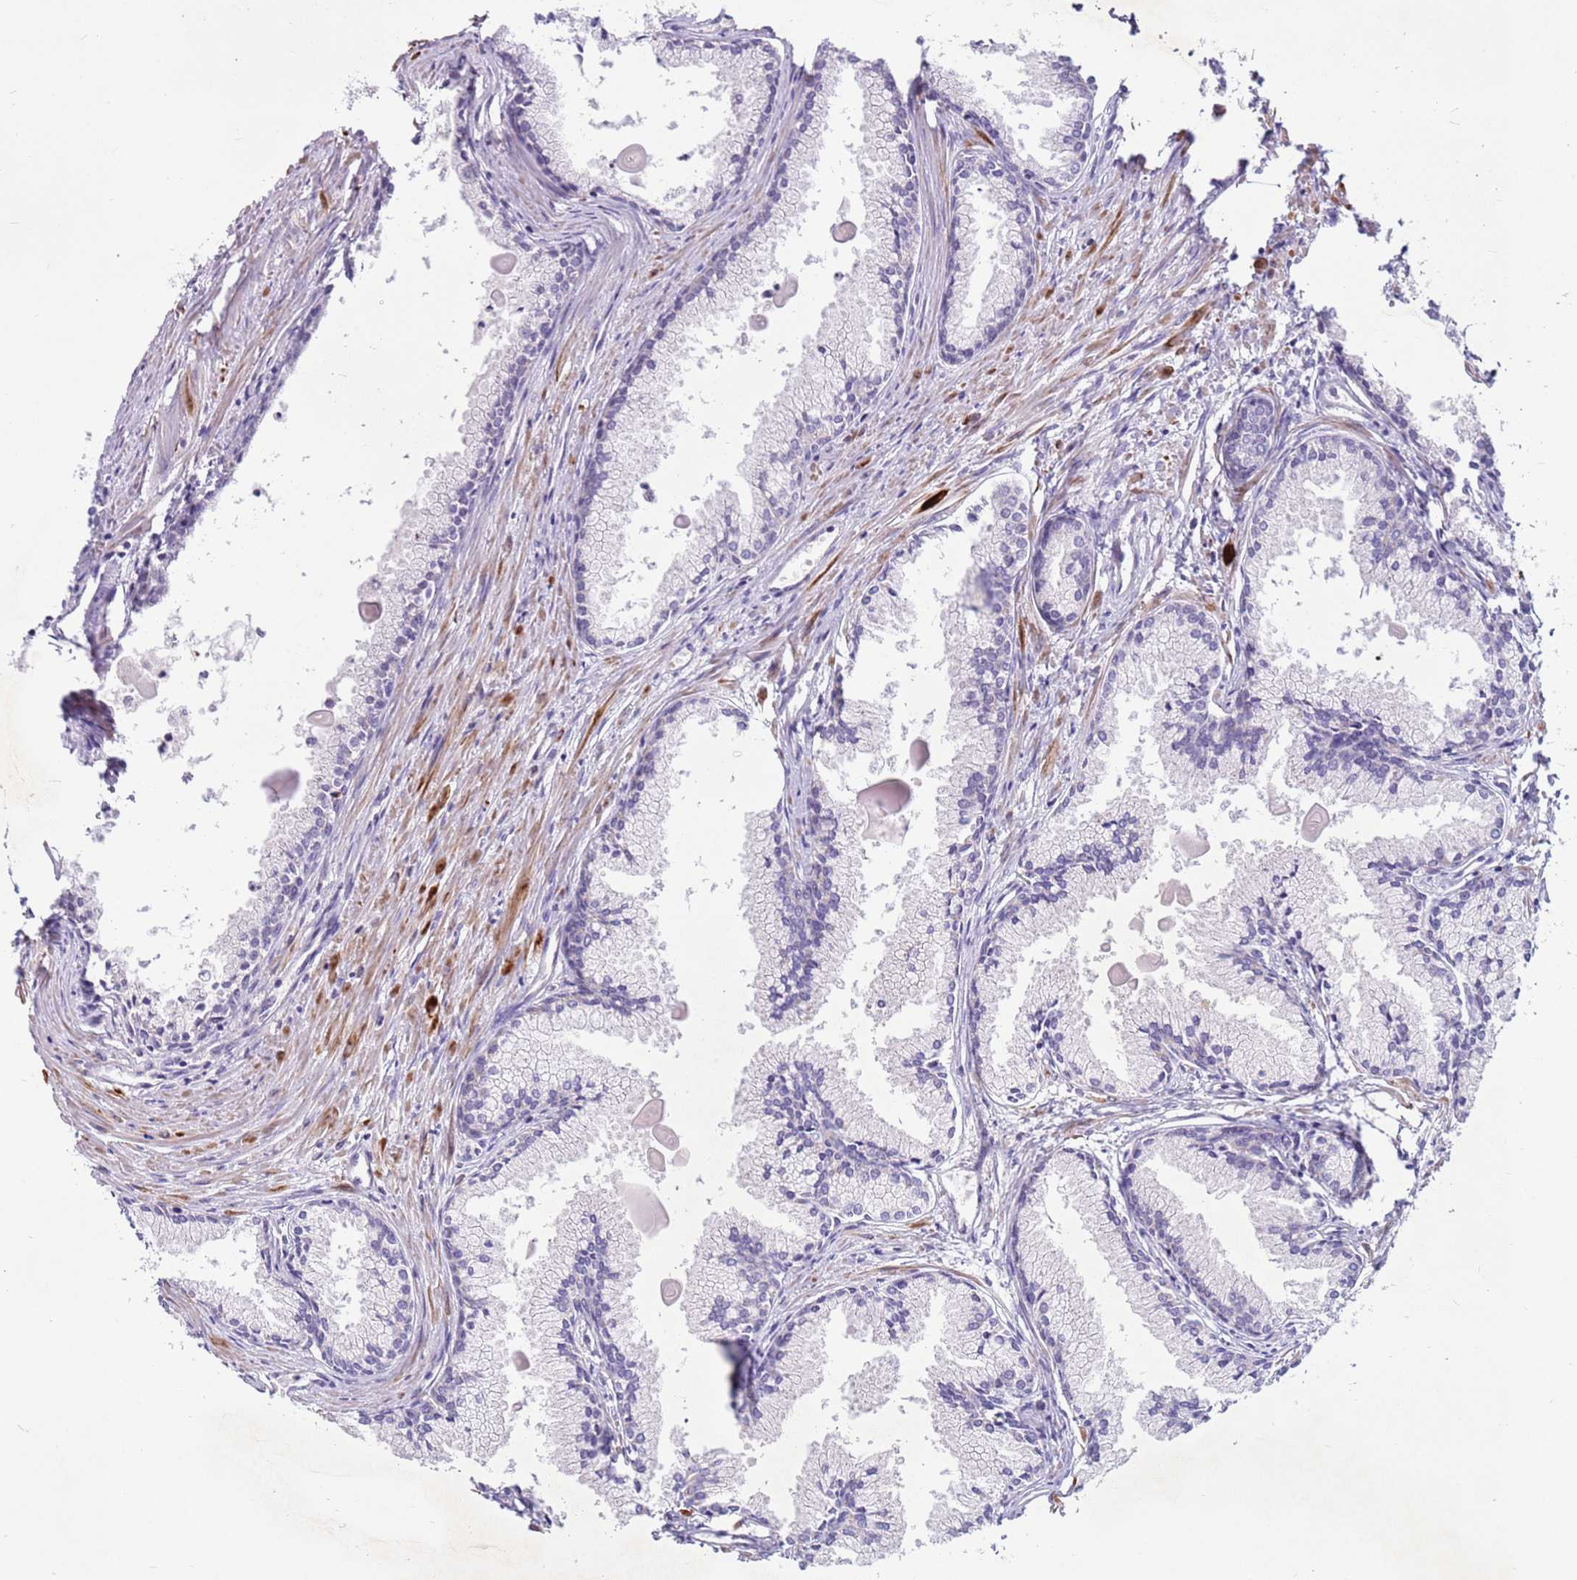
{"staining": {"intensity": "negative", "quantity": "none", "location": "none"}, "tissue": "prostate cancer", "cell_type": "Tumor cells", "image_type": "cancer", "snomed": [{"axis": "morphology", "description": "Adenocarcinoma, High grade"}, {"axis": "topography", "description": "Prostate"}], "caption": "High magnification brightfield microscopy of prostate cancer (adenocarcinoma (high-grade)) stained with DAB (3,3'-diaminobenzidine) (brown) and counterstained with hematoxylin (blue): tumor cells show no significant expression.", "gene": "CDK2AP2", "patient": {"sex": "male", "age": 68}}